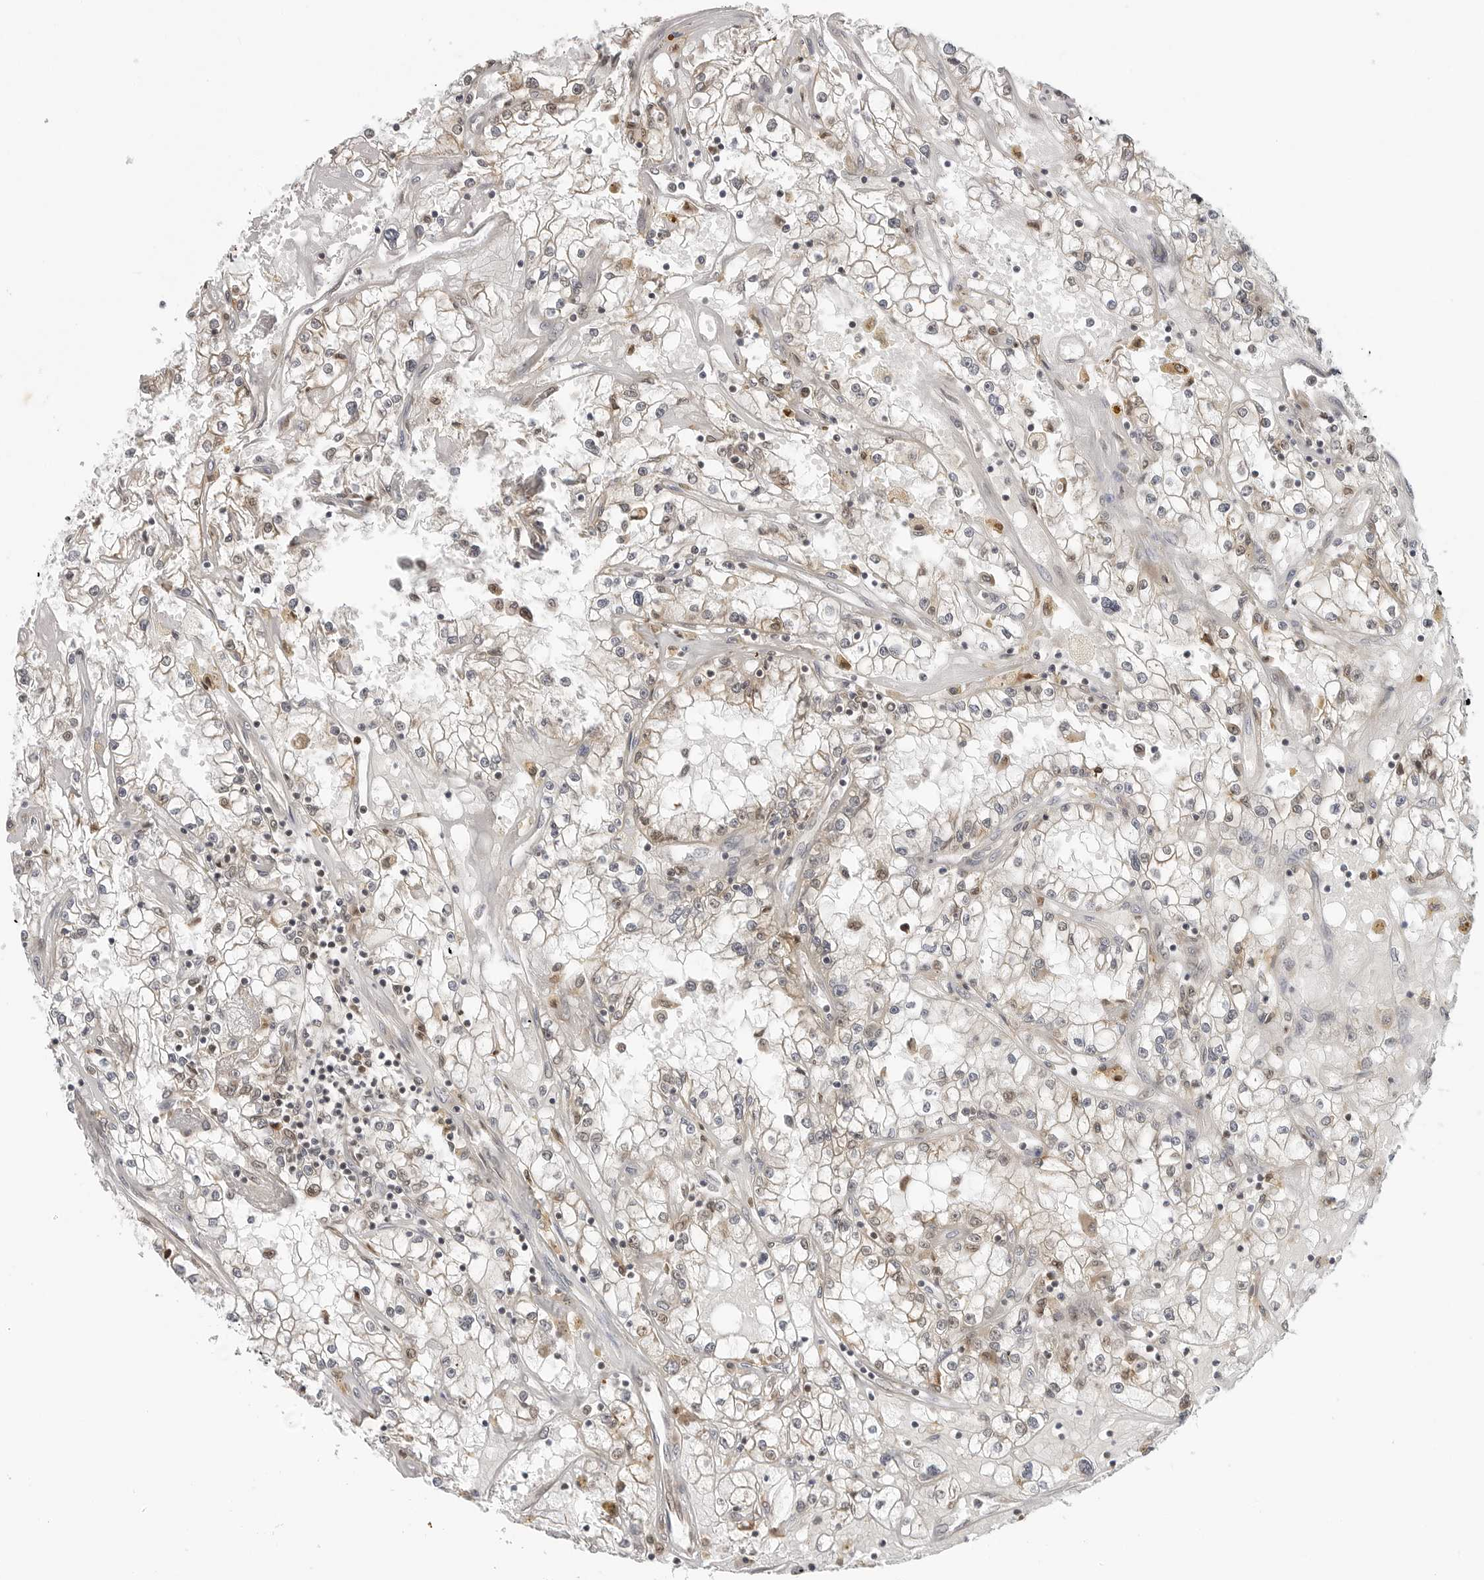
{"staining": {"intensity": "weak", "quantity": "25%-75%", "location": "cytoplasmic/membranous"}, "tissue": "renal cancer", "cell_type": "Tumor cells", "image_type": "cancer", "snomed": [{"axis": "morphology", "description": "Adenocarcinoma, NOS"}, {"axis": "topography", "description": "Kidney"}], "caption": "Protein analysis of renal cancer (adenocarcinoma) tissue reveals weak cytoplasmic/membranous positivity in about 25%-75% of tumor cells.", "gene": "TIPRL", "patient": {"sex": "male", "age": 56}}